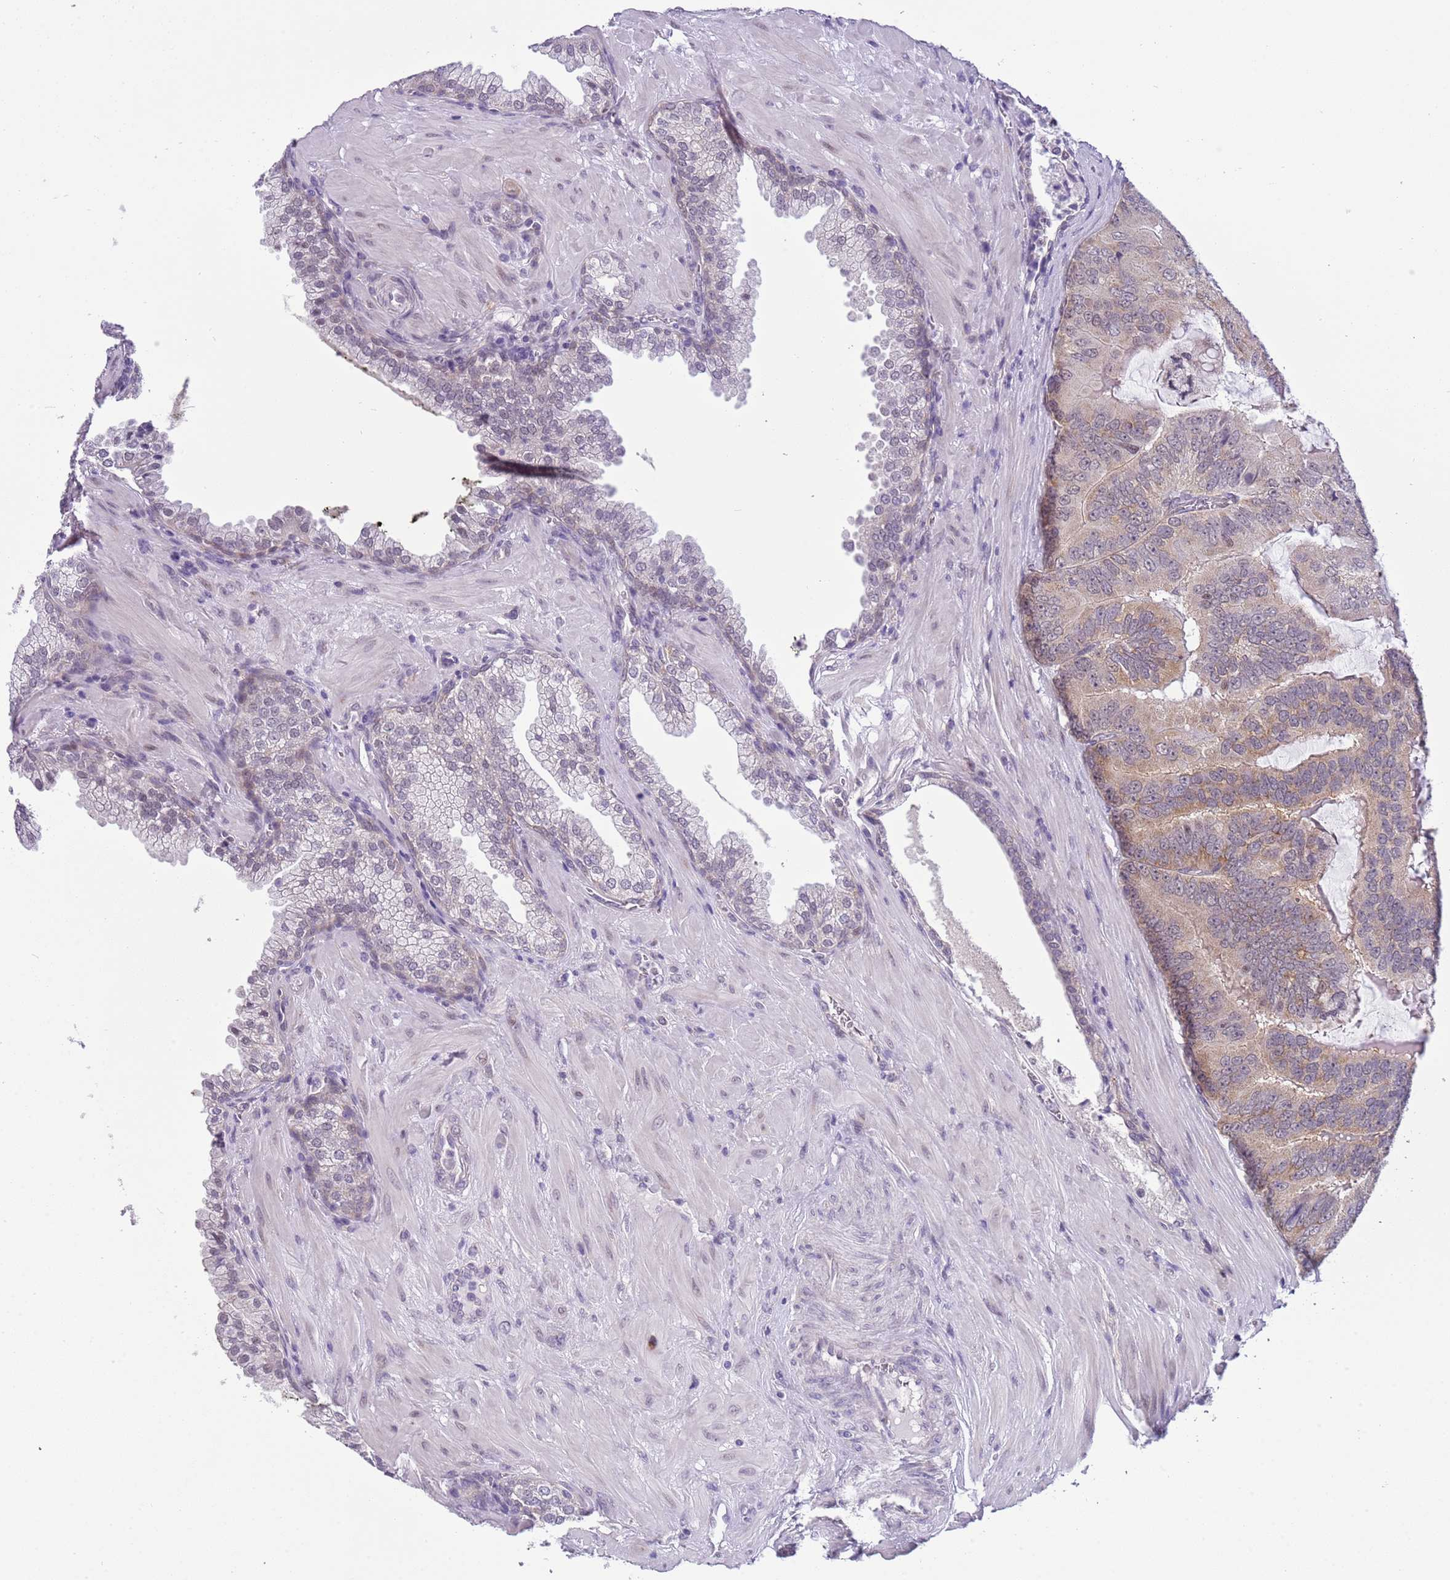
{"staining": {"intensity": "weak", "quantity": "<25%", "location": "cytoplasmic/membranous"}, "tissue": "prostate cancer", "cell_type": "Tumor cells", "image_type": "cancer", "snomed": [{"axis": "morphology", "description": "Adenocarcinoma, High grade"}, {"axis": "topography", "description": "Prostate"}], "caption": "Tumor cells are negative for protein expression in human prostate cancer.", "gene": "FAM120C", "patient": {"sex": "male", "age": 55}}